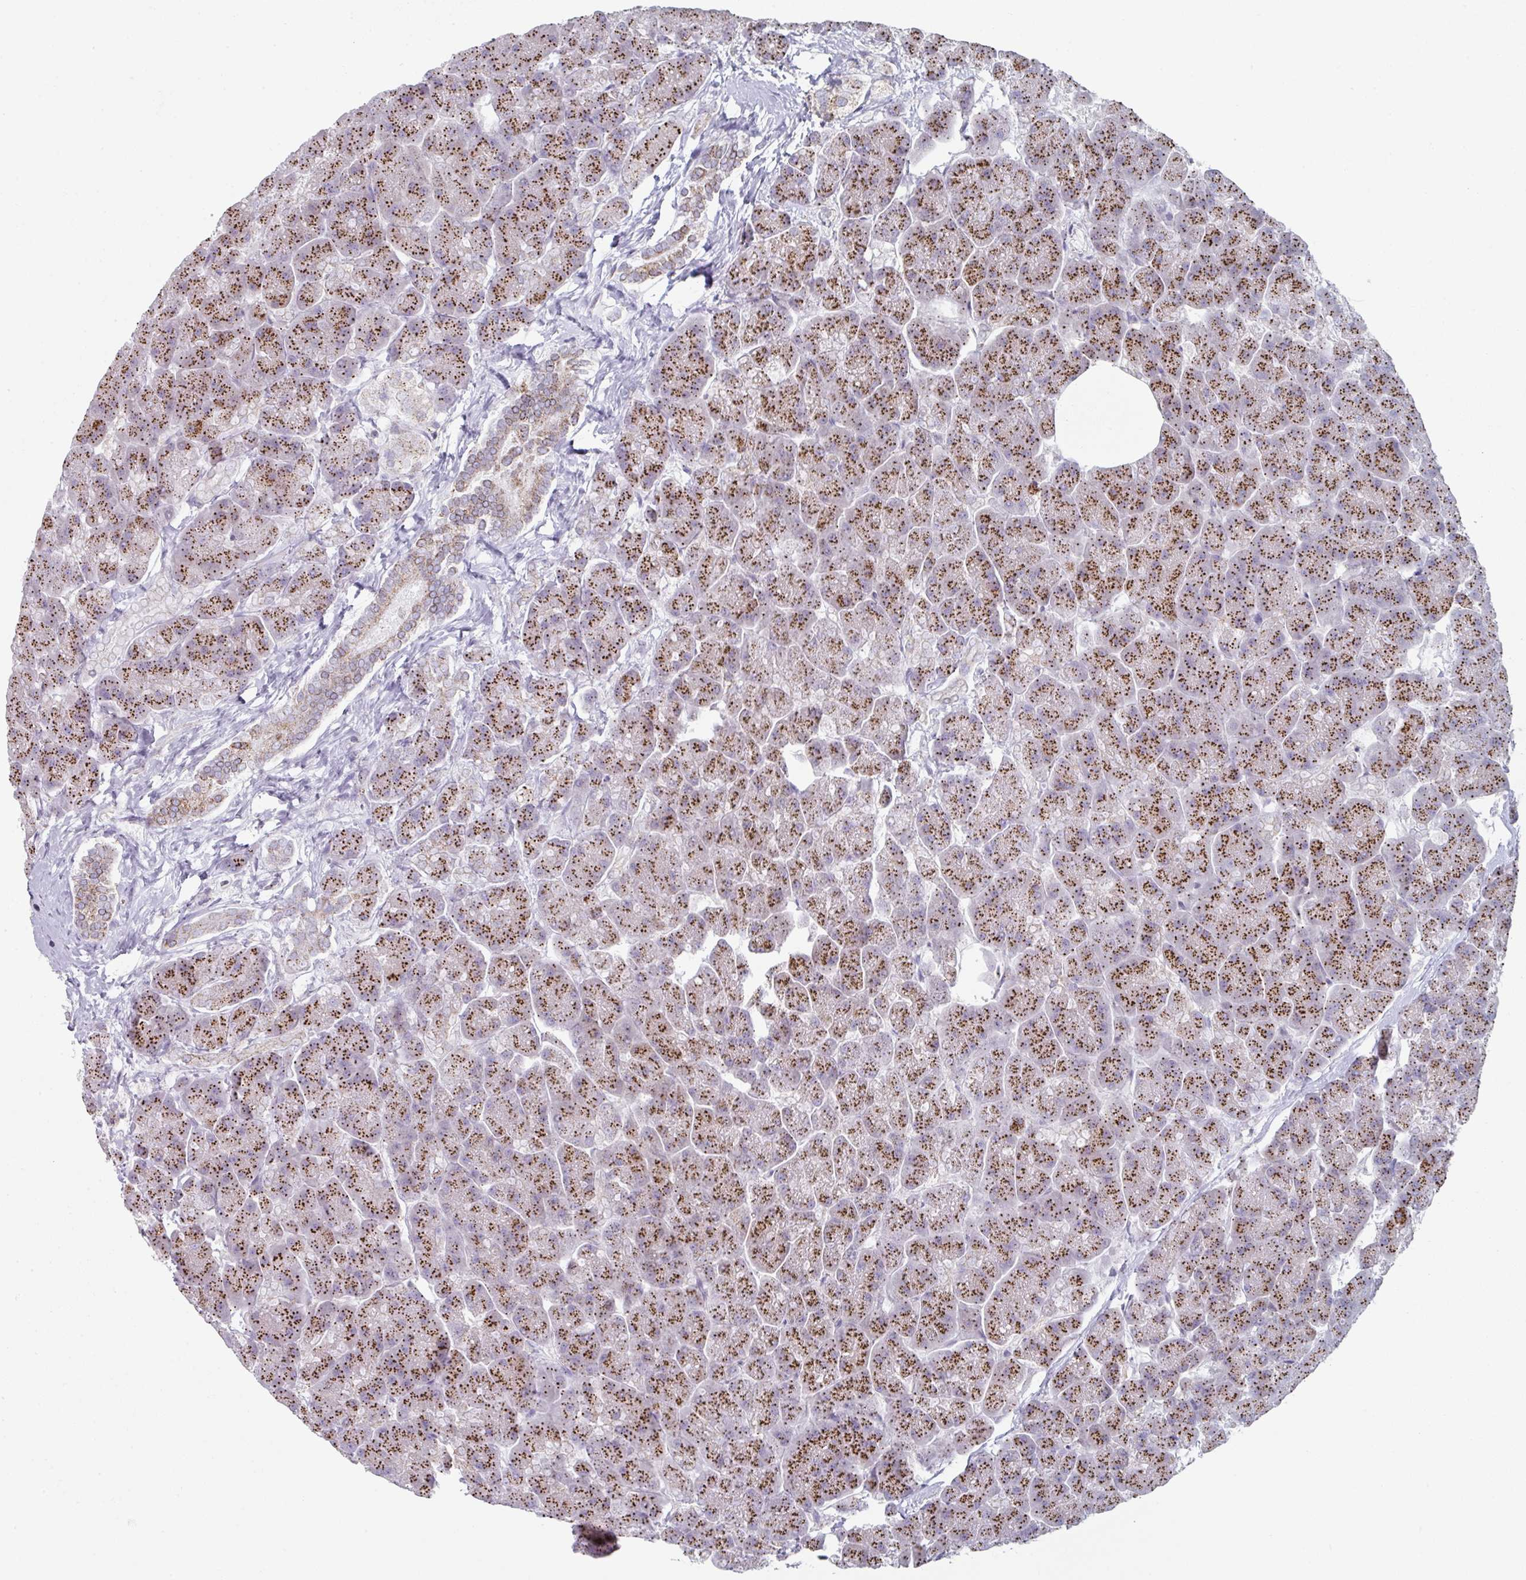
{"staining": {"intensity": "strong", "quantity": ">75%", "location": "cytoplasmic/membranous"}, "tissue": "pancreas", "cell_type": "Exocrine glandular cells", "image_type": "normal", "snomed": [{"axis": "morphology", "description": "Normal tissue, NOS"}, {"axis": "topography", "description": "Pancreas"}, {"axis": "topography", "description": "Peripheral nerve tissue"}], "caption": "A high-resolution histopathology image shows IHC staining of normal pancreas, which displays strong cytoplasmic/membranous positivity in approximately >75% of exocrine glandular cells. The staining was performed using DAB (3,3'-diaminobenzidine), with brown indicating positive protein expression. Nuclei are stained blue with hematoxylin.", "gene": "CCDC85B", "patient": {"sex": "male", "age": 54}}